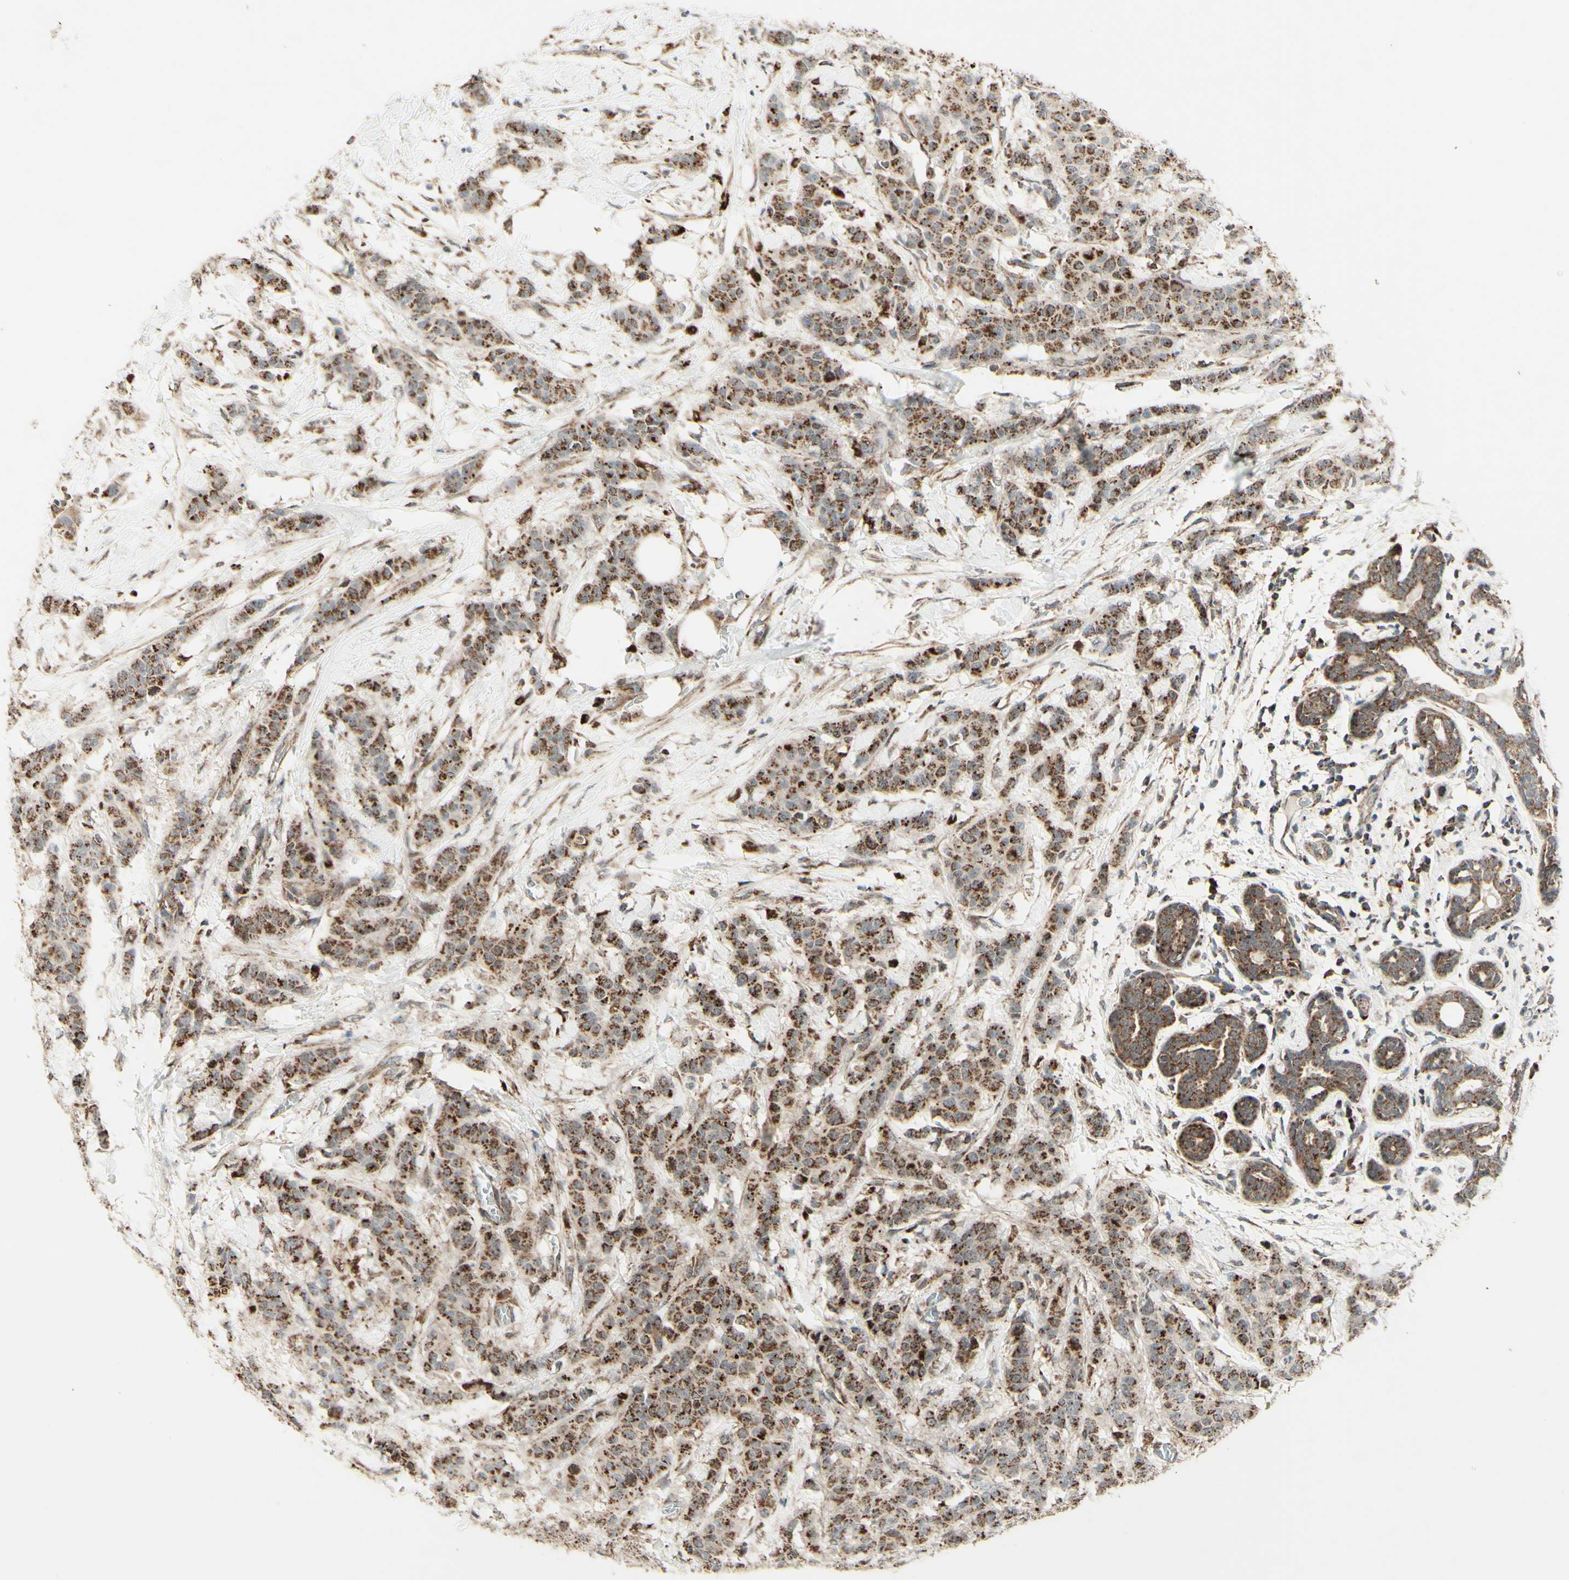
{"staining": {"intensity": "strong", "quantity": ">75%", "location": "cytoplasmic/membranous"}, "tissue": "breast cancer", "cell_type": "Tumor cells", "image_type": "cancer", "snomed": [{"axis": "morphology", "description": "Normal tissue, NOS"}, {"axis": "morphology", "description": "Duct carcinoma"}, {"axis": "topography", "description": "Breast"}], "caption": "DAB (3,3'-diaminobenzidine) immunohistochemical staining of human infiltrating ductal carcinoma (breast) demonstrates strong cytoplasmic/membranous protein positivity in approximately >75% of tumor cells. (IHC, brightfield microscopy, high magnification).", "gene": "DHRS3", "patient": {"sex": "female", "age": 40}}